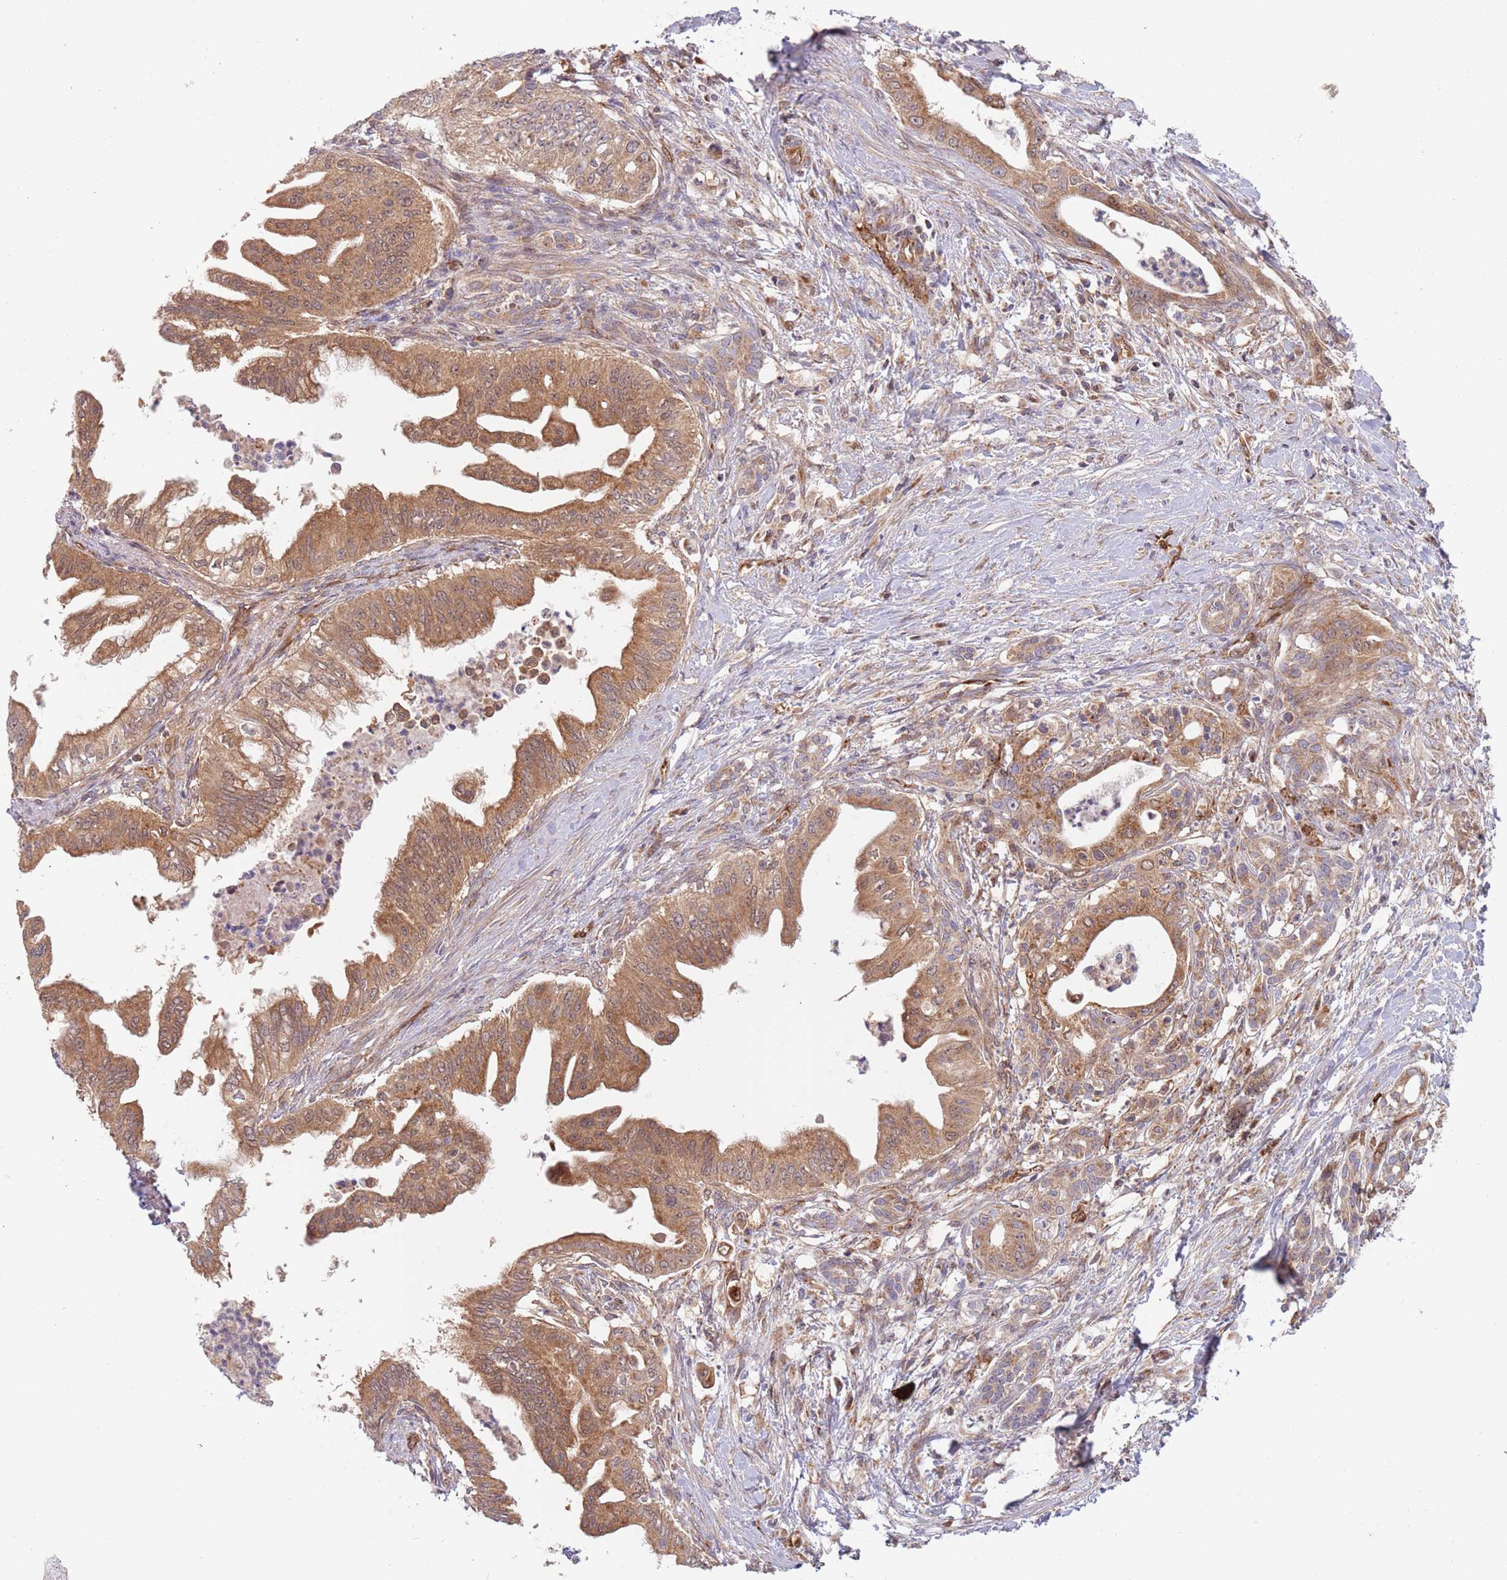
{"staining": {"intensity": "moderate", "quantity": ">75%", "location": "cytoplasmic/membranous"}, "tissue": "pancreatic cancer", "cell_type": "Tumor cells", "image_type": "cancer", "snomed": [{"axis": "morphology", "description": "Adenocarcinoma, NOS"}, {"axis": "topography", "description": "Pancreas"}], "caption": "DAB (3,3'-diaminobenzidine) immunohistochemical staining of human pancreatic cancer (adenocarcinoma) demonstrates moderate cytoplasmic/membranous protein expression in about >75% of tumor cells. (DAB (3,3'-diaminobenzidine) IHC, brown staining for protein, blue staining for nuclei).", "gene": "GUK1", "patient": {"sex": "male", "age": 58}}